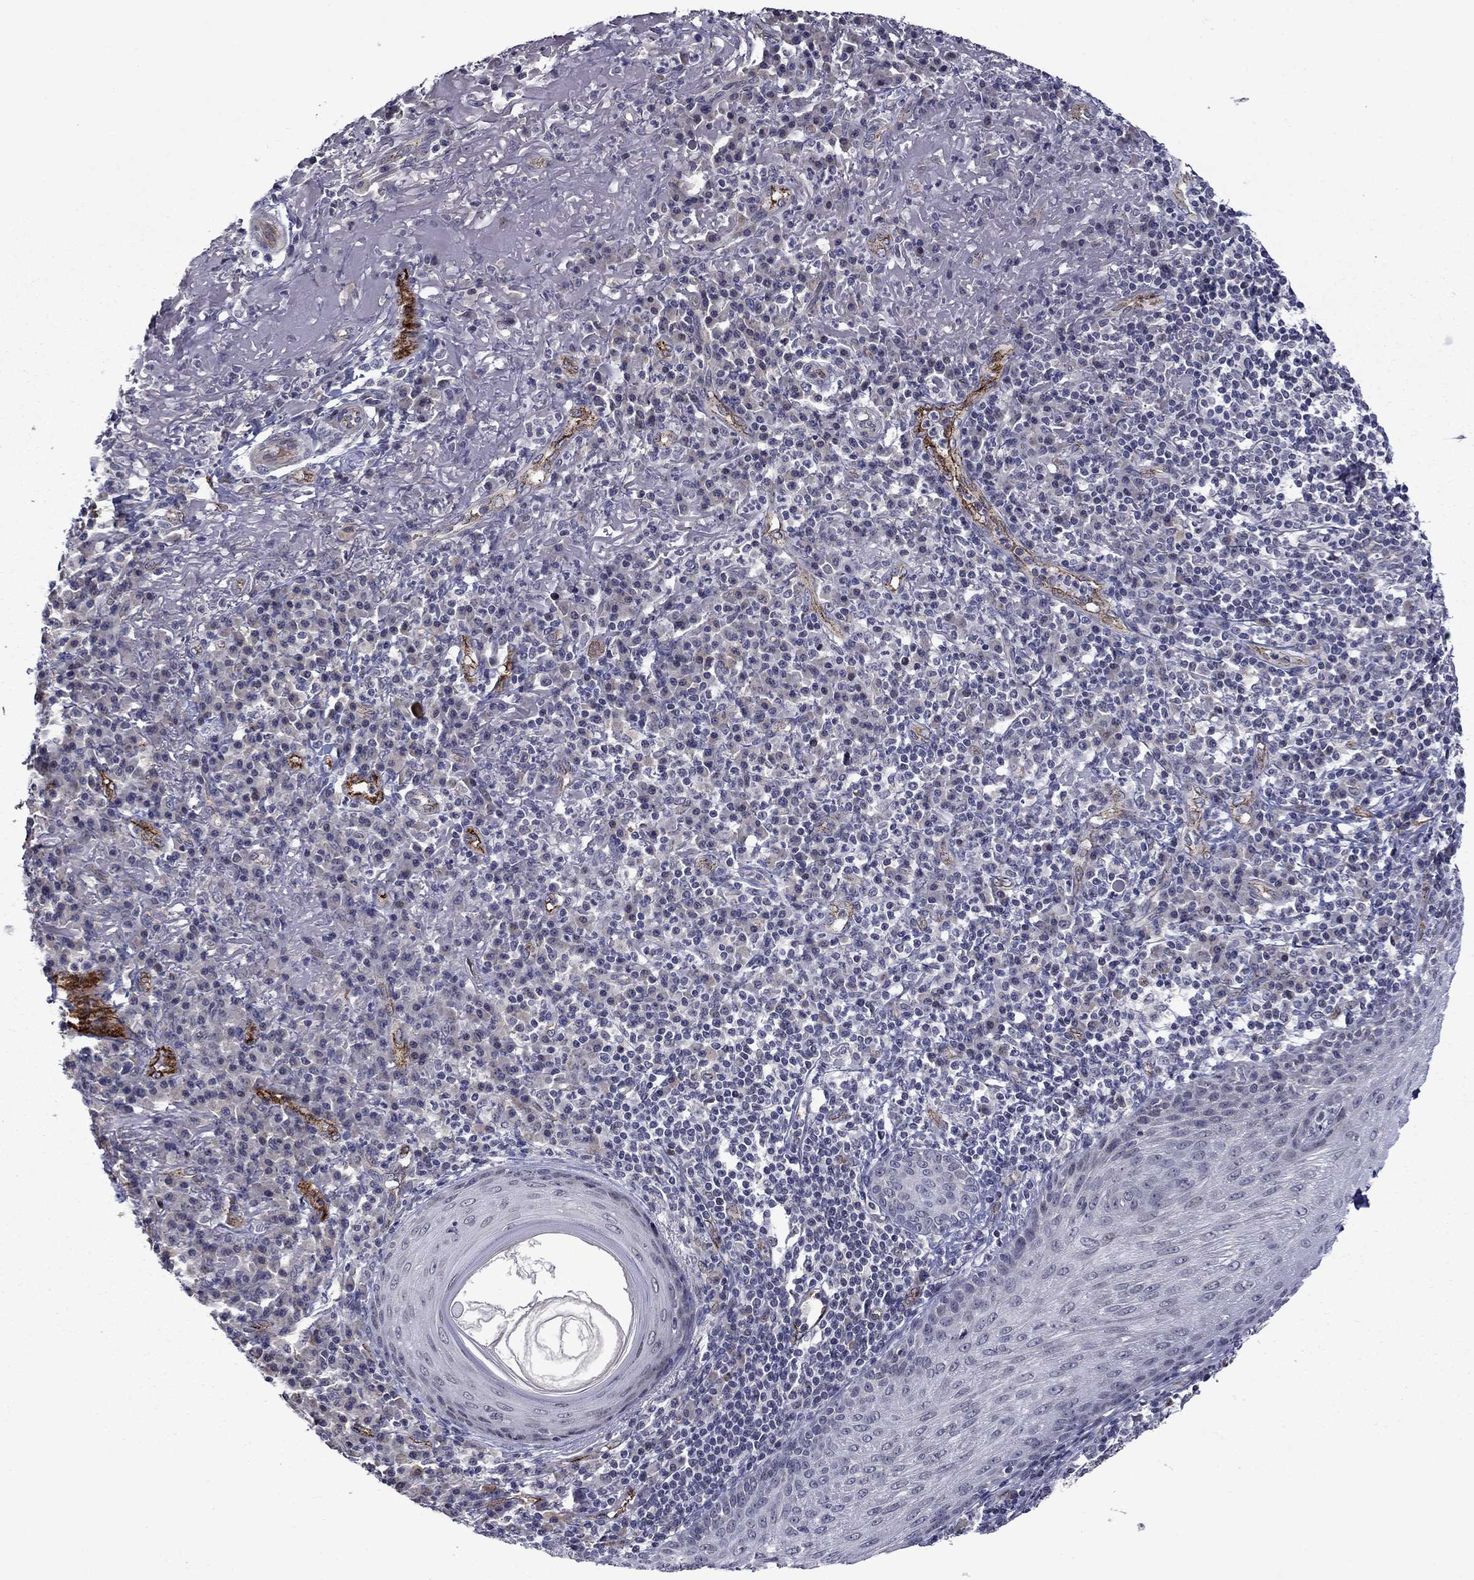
{"staining": {"intensity": "strong", "quantity": "25%-75%", "location": "nuclear"}, "tissue": "skin cancer", "cell_type": "Tumor cells", "image_type": "cancer", "snomed": [{"axis": "morphology", "description": "Squamous cell carcinoma, NOS"}, {"axis": "topography", "description": "Skin"}], "caption": "Tumor cells display strong nuclear staining in about 25%-75% of cells in squamous cell carcinoma (skin).", "gene": "SLITRK1", "patient": {"sex": "male", "age": 92}}